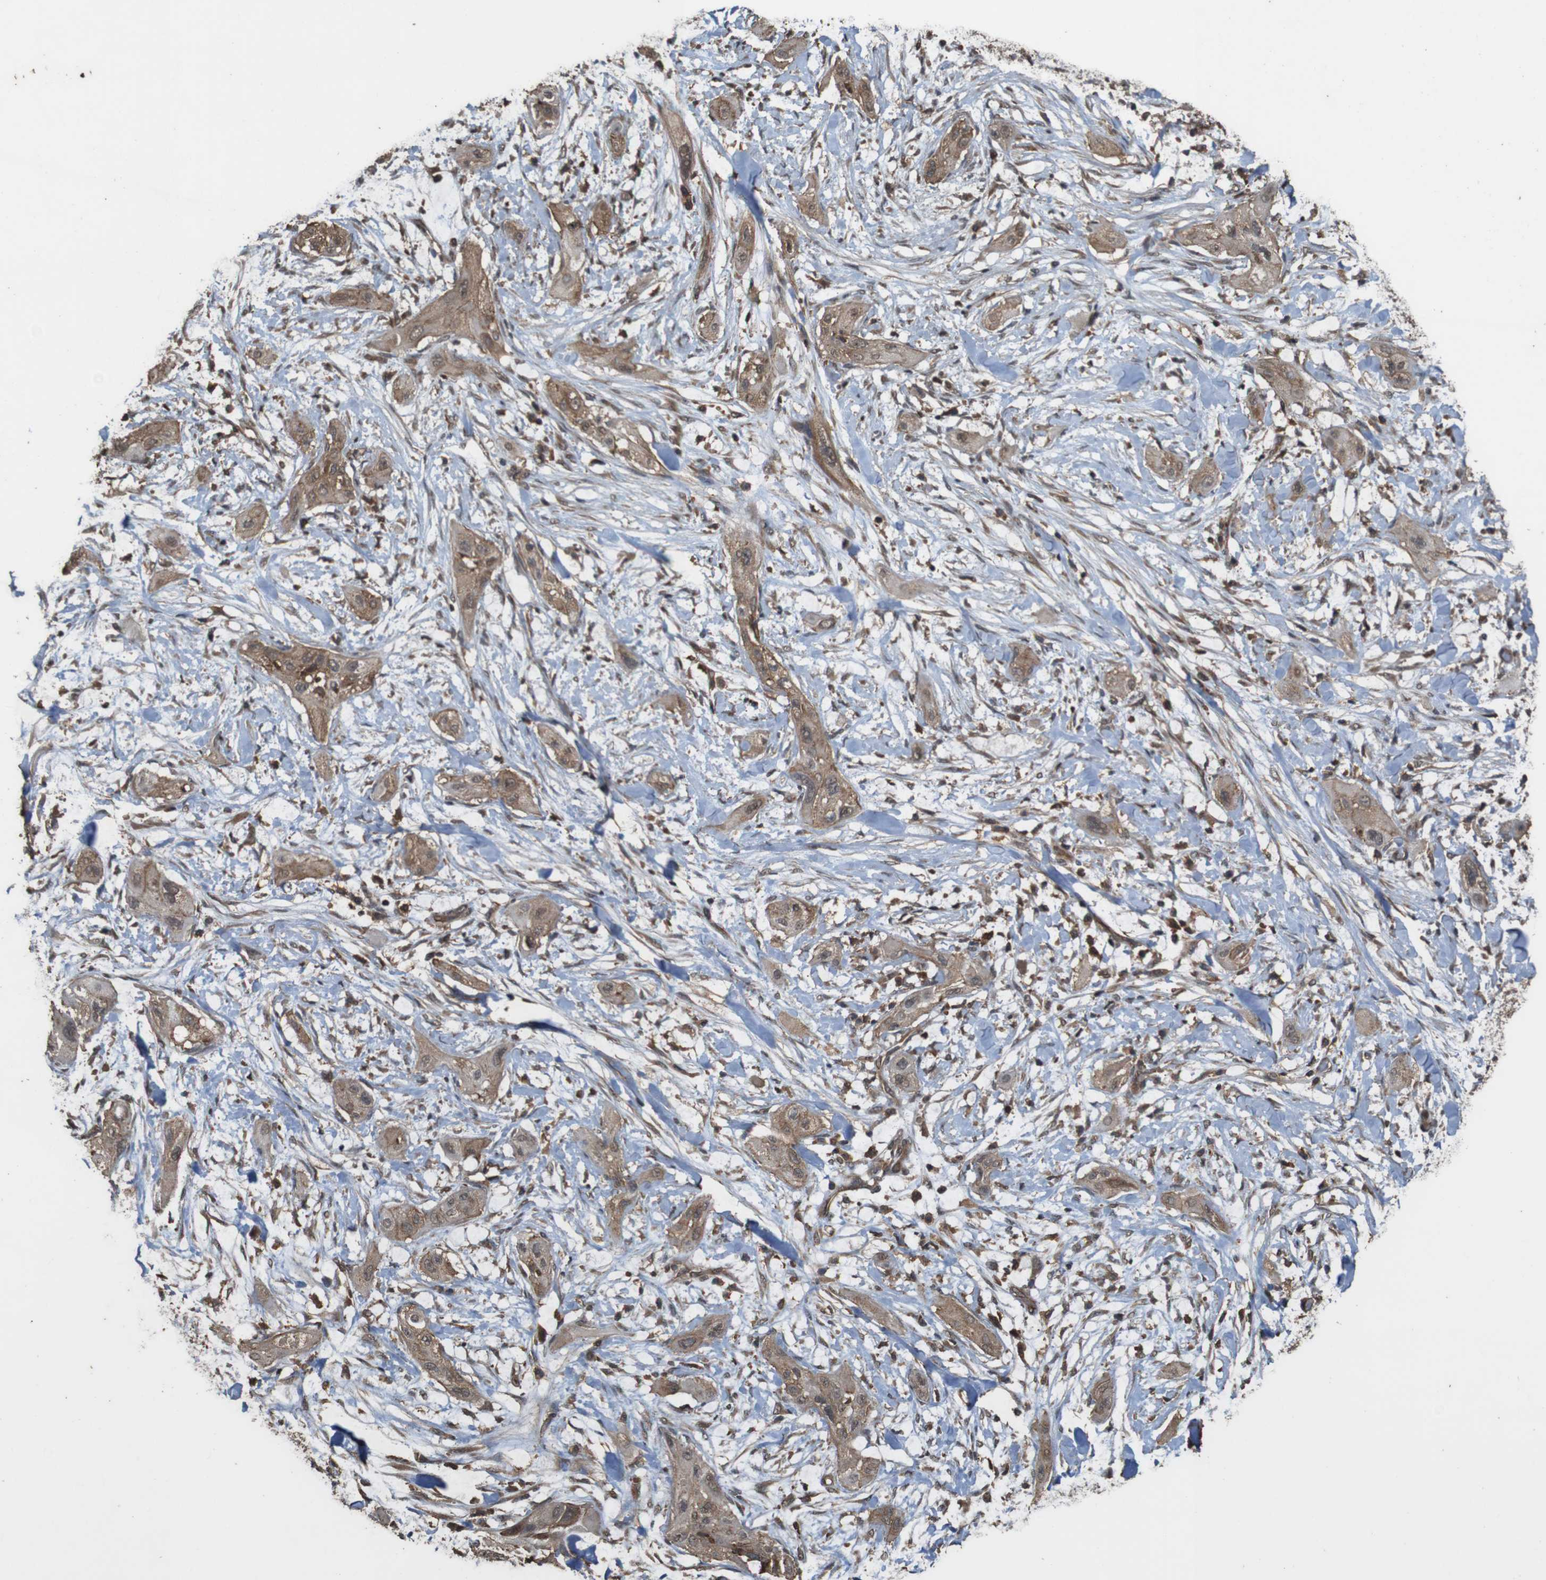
{"staining": {"intensity": "moderate", "quantity": ">75%", "location": "cytoplasmic/membranous"}, "tissue": "lung cancer", "cell_type": "Tumor cells", "image_type": "cancer", "snomed": [{"axis": "morphology", "description": "Squamous cell carcinoma, NOS"}, {"axis": "topography", "description": "Lung"}], "caption": "The micrograph displays immunohistochemical staining of lung cancer. There is moderate cytoplasmic/membranous expression is appreciated in about >75% of tumor cells.", "gene": "BAG4", "patient": {"sex": "female", "age": 47}}